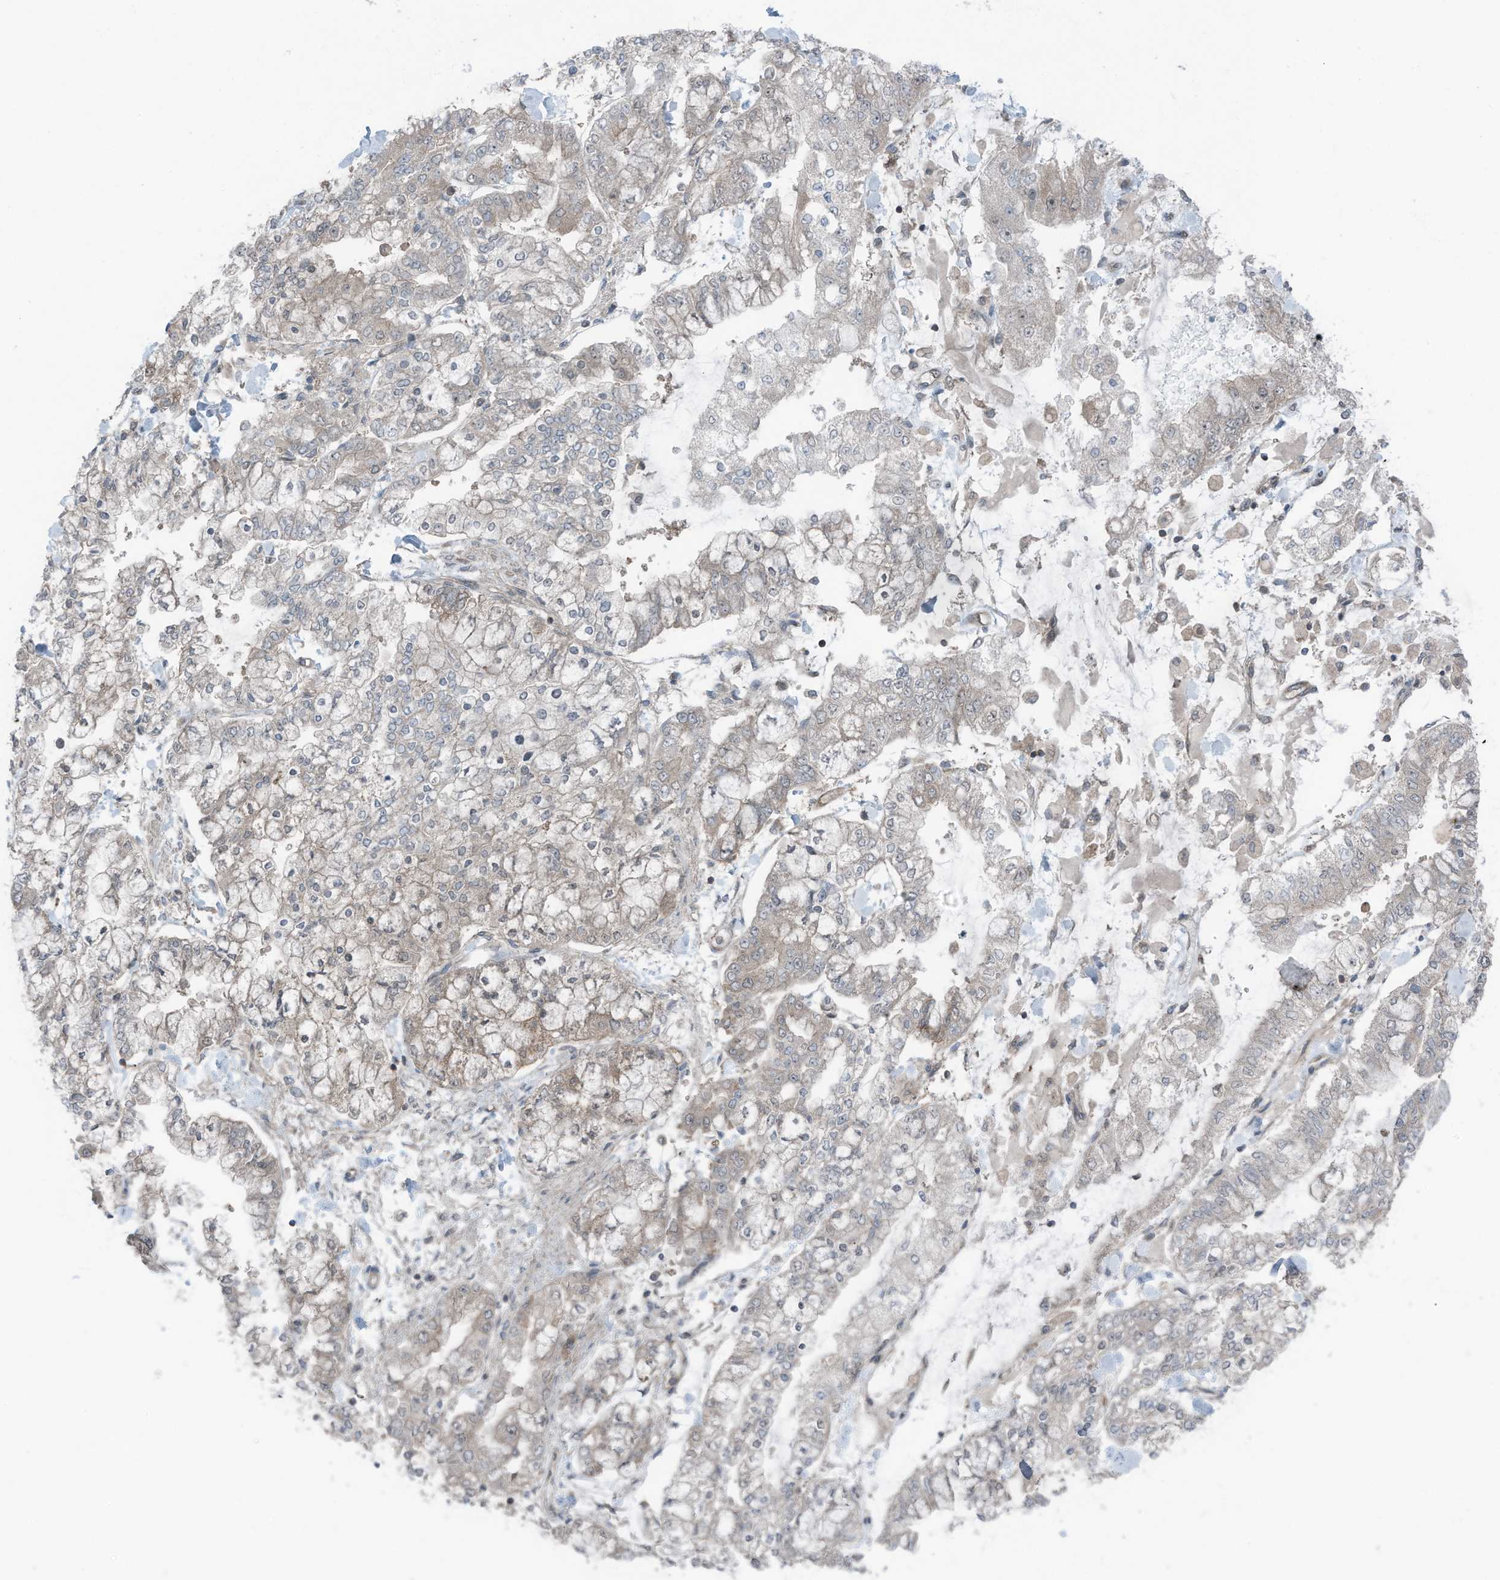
{"staining": {"intensity": "weak", "quantity": "<25%", "location": "cytoplasmic/membranous"}, "tissue": "stomach cancer", "cell_type": "Tumor cells", "image_type": "cancer", "snomed": [{"axis": "morphology", "description": "Normal tissue, NOS"}, {"axis": "morphology", "description": "Adenocarcinoma, NOS"}, {"axis": "topography", "description": "Stomach, upper"}, {"axis": "topography", "description": "Stomach"}], "caption": "This is an immunohistochemistry micrograph of stomach cancer. There is no positivity in tumor cells.", "gene": "TXNDC9", "patient": {"sex": "male", "age": 76}}